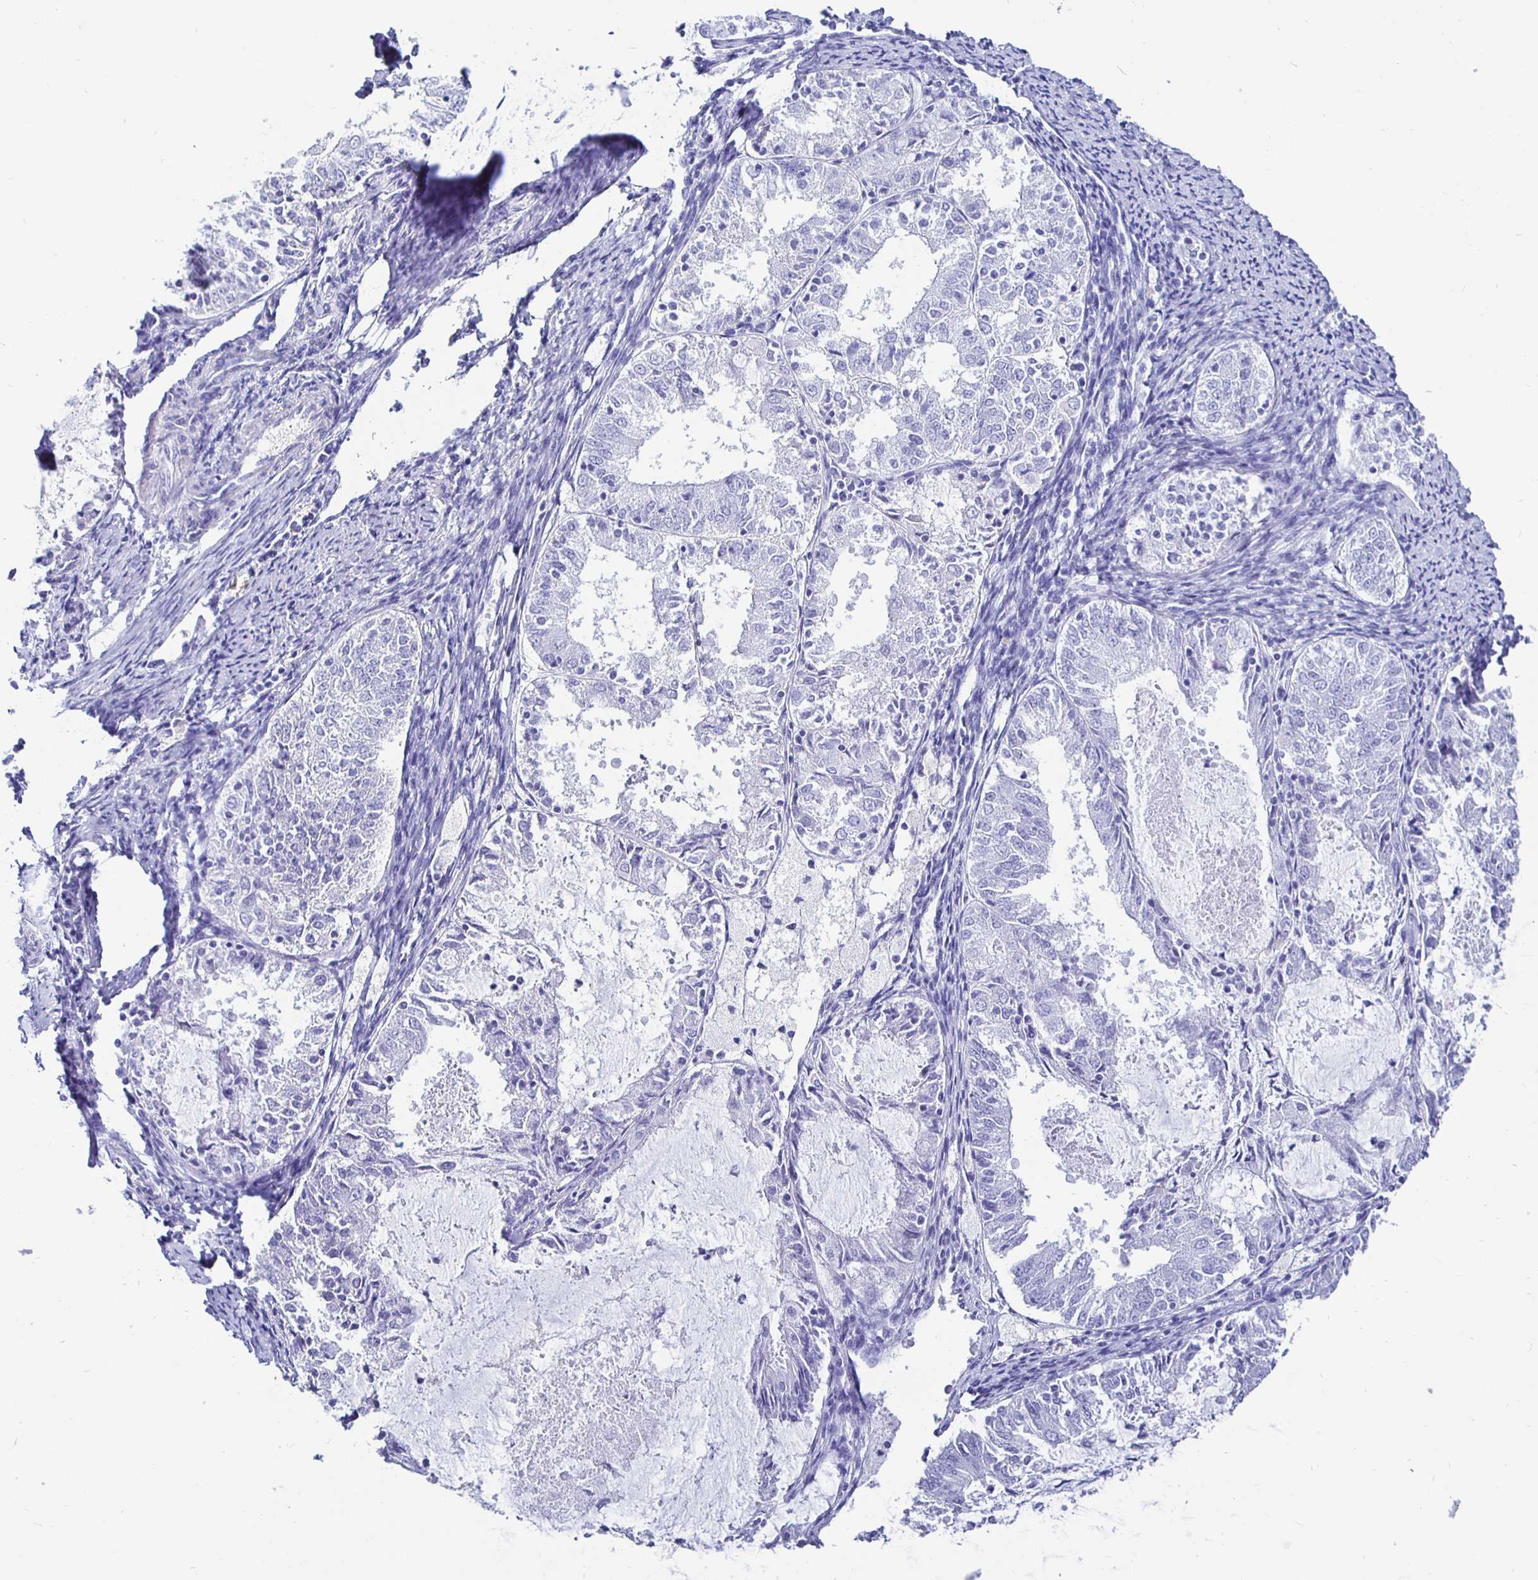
{"staining": {"intensity": "negative", "quantity": "none", "location": "none"}, "tissue": "endometrial cancer", "cell_type": "Tumor cells", "image_type": "cancer", "snomed": [{"axis": "morphology", "description": "Adenocarcinoma, NOS"}, {"axis": "topography", "description": "Endometrium"}], "caption": "Immunohistochemistry (IHC) of human adenocarcinoma (endometrial) shows no expression in tumor cells.", "gene": "UMOD", "patient": {"sex": "female", "age": 57}}